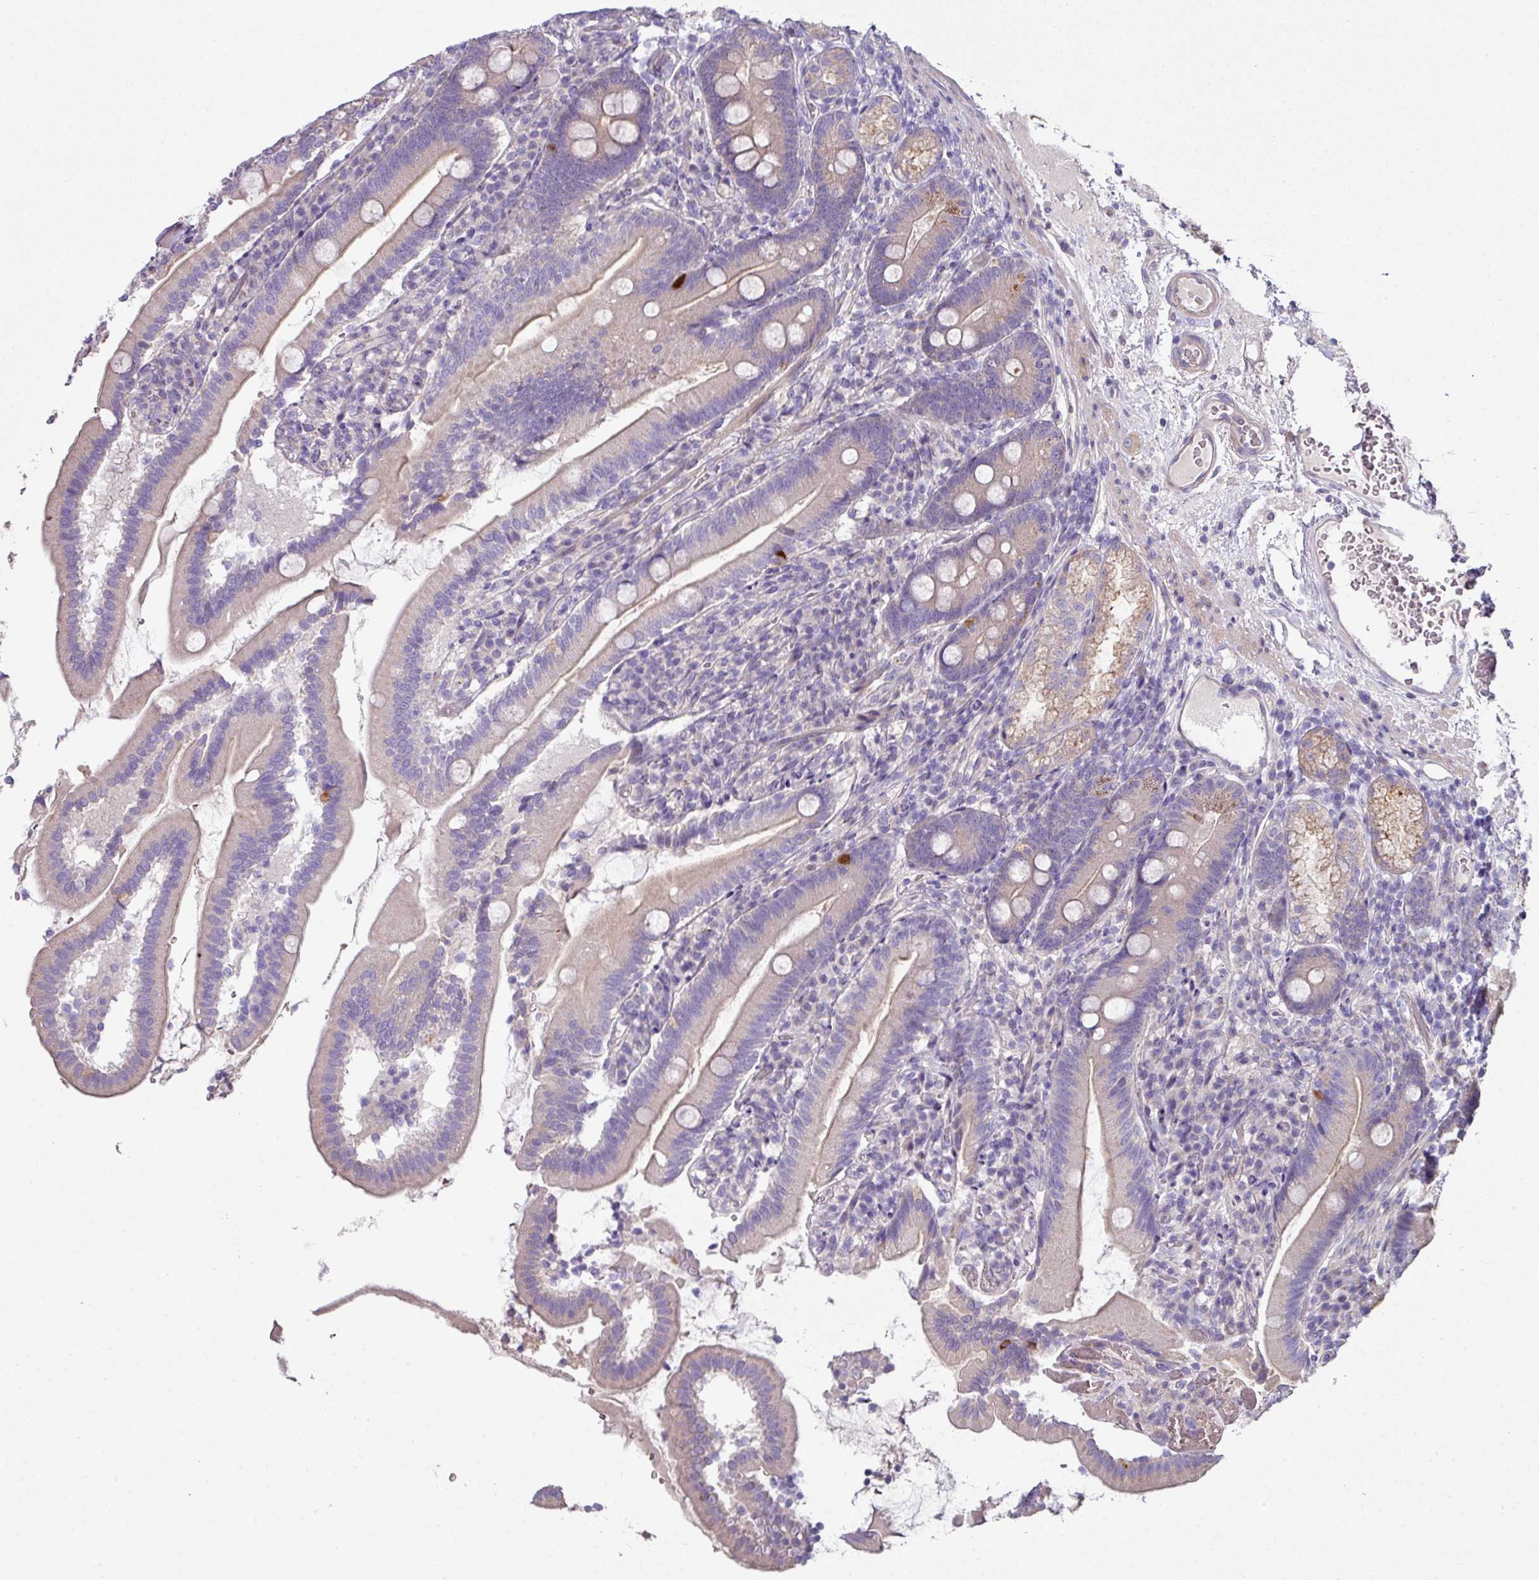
{"staining": {"intensity": "weak", "quantity": "25%-75%", "location": "cytoplasmic/membranous"}, "tissue": "duodenum", "cell_type": "Glandular cells", "image_type": "normal", "snomed": [{"axis": "morphology", "description": "Normal tissue, NOS"}, {"axis": "topography", "description": "Duodenum"}], "caption": "Benign duodenum reveals weak cytoplasmic/membranous positivity in approximately 25%-75% of glandular cells, visualized by immunohistochemistry. (Brightfield microscopy of DAB IHC at high magnification).", "gene": "LRRC9", "patient": {"sex": "female", "age": 67}}